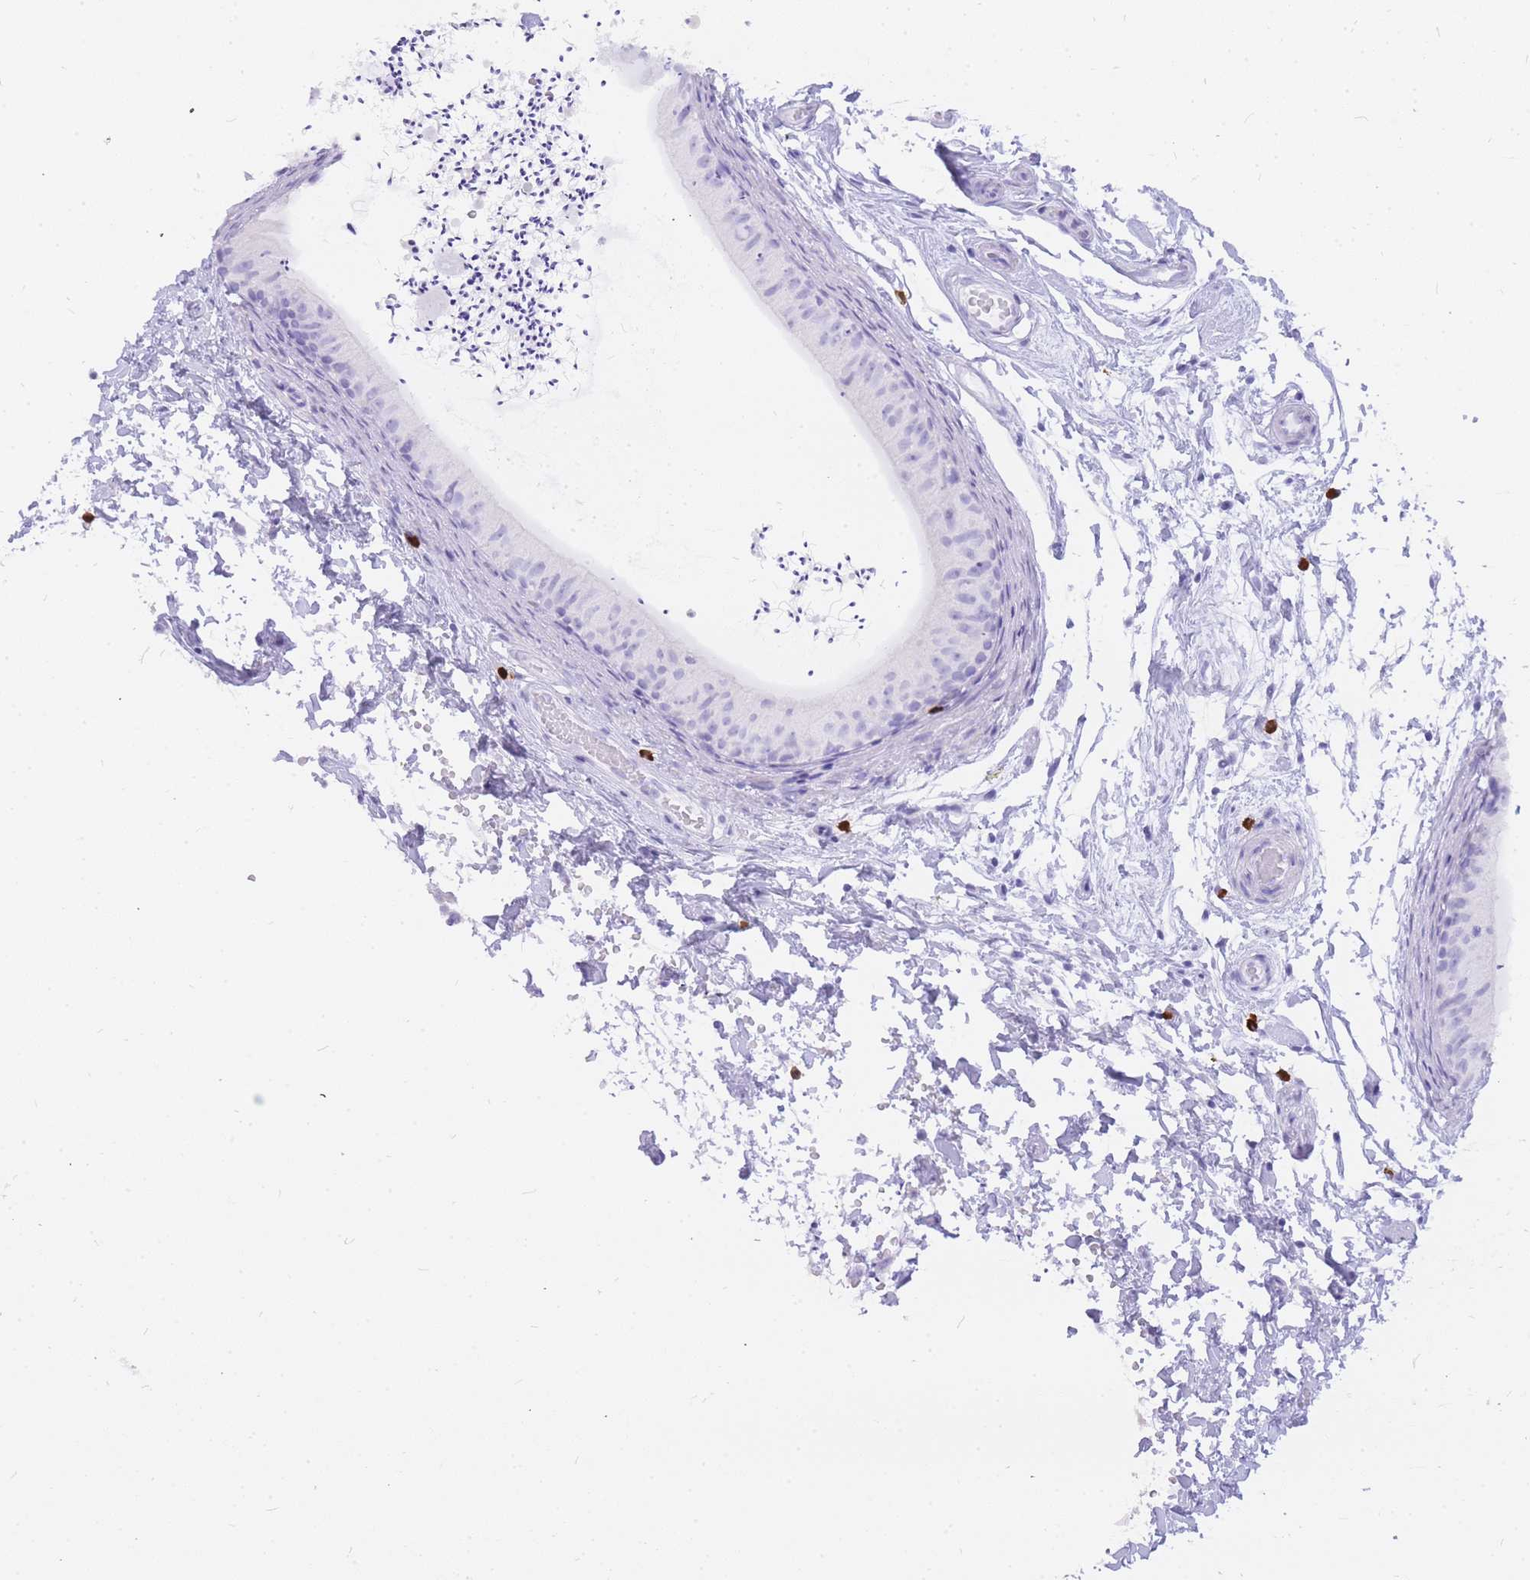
{"staining": {"intensity": "negative", "quantity": "none", "location": "none"}, "tissue": "epididymis", "cell_type": "Glandular cells", "image_type": "normal", "snomed": [{"axis": "morphology", "description": "Normal tissue, NOS"}, {"axis": "topography", "description": "Epididymis"}], "caption": "Image shows no protein staining in glandular cells of normal epididymis. The staining is performed using DAB (3,3'-diaminobenzidine) brown chromogen with nuclei counter-stained in using hematoxylin.", "gene": "HERC1", "patient": {"sex": "male", "age": 50}}